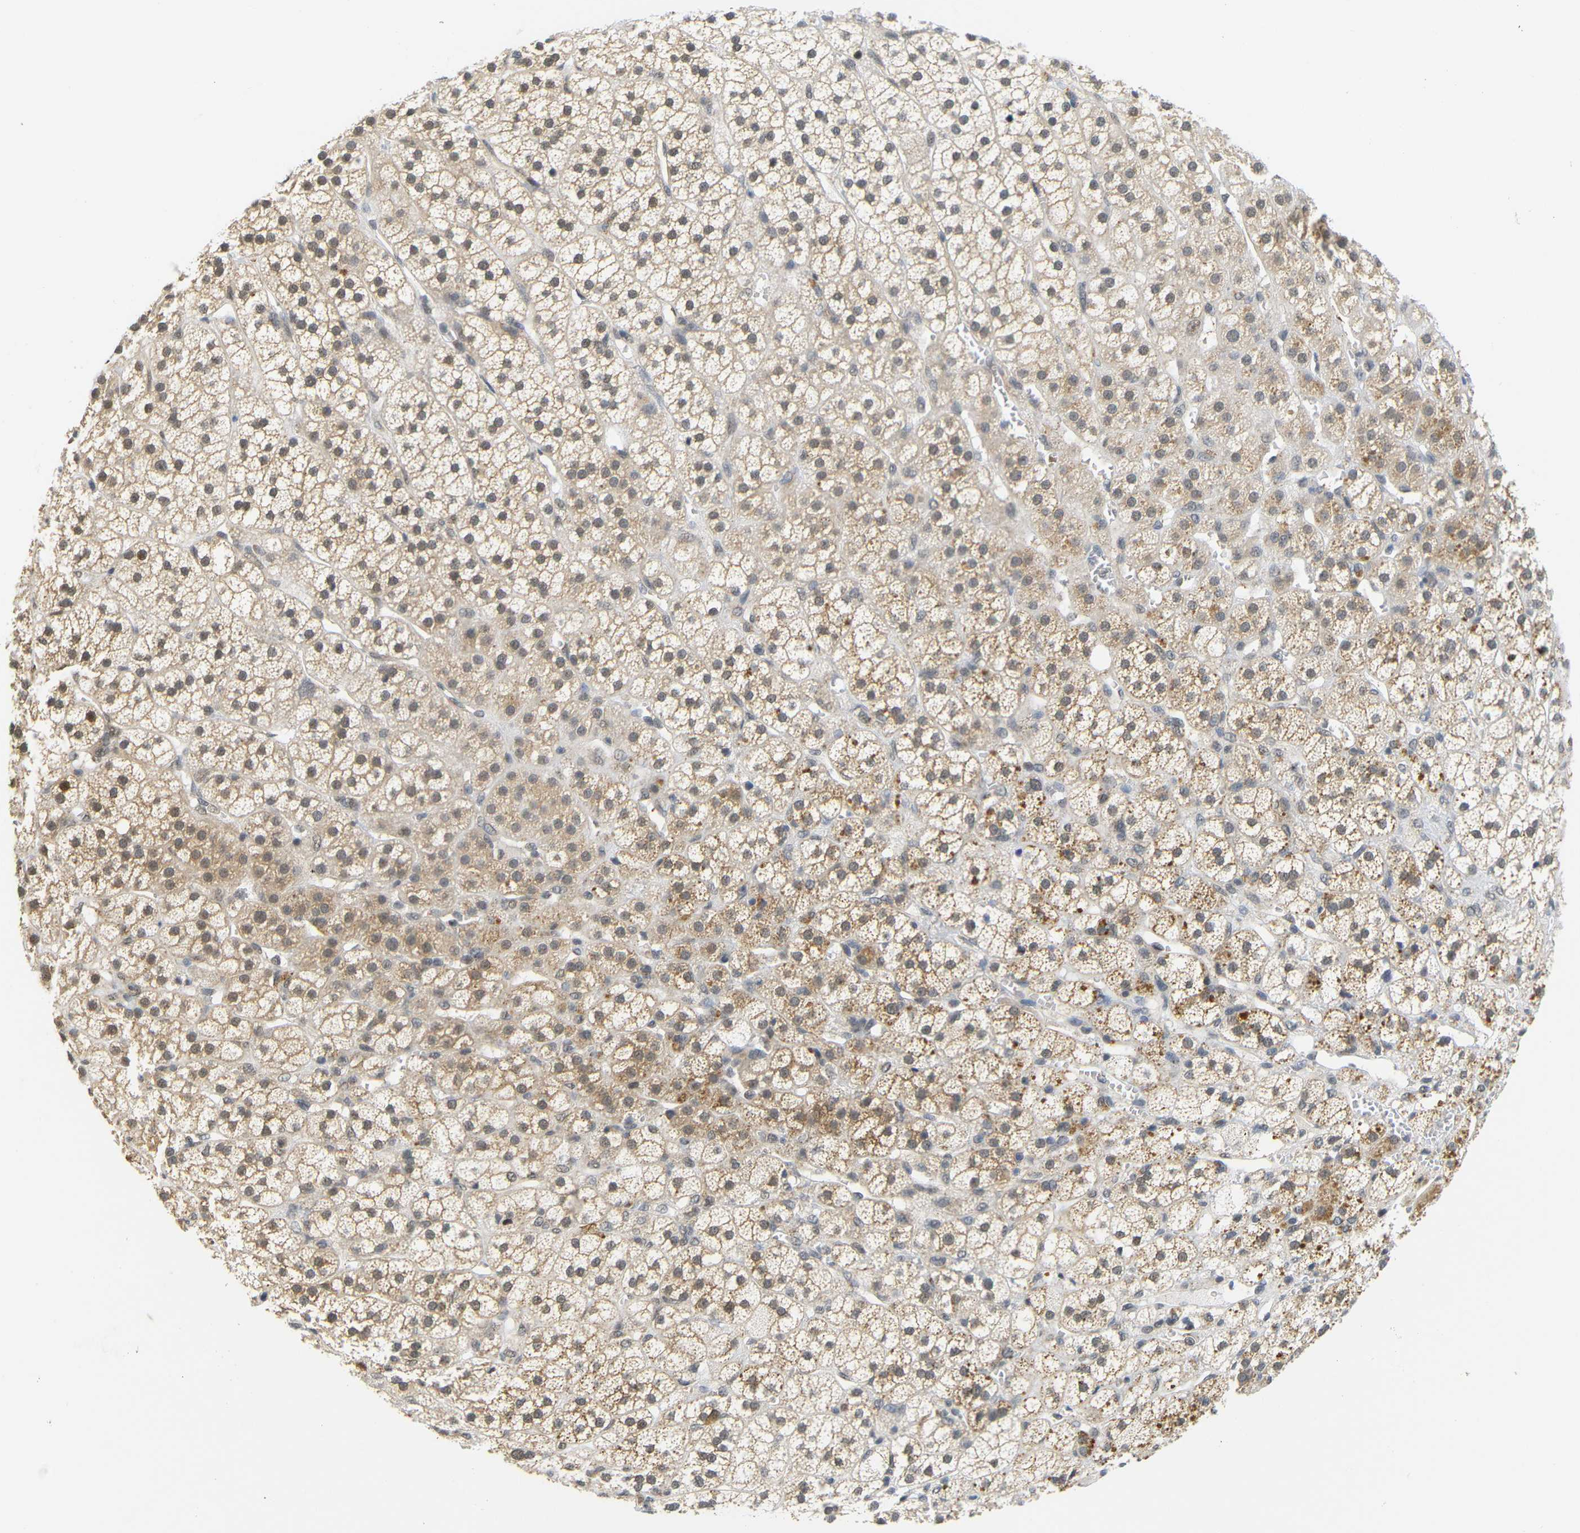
{"staining": {"intensity": "strong", "quantity": ">75%", "location": "cytoplasmic/membranous,nuclear"}, "tissue": "adrenal gland", "cell_type": "Glandular cells", "image_type": "normal", "snomed": [{"axis": "morphology", "description": "Normal tissue, NOS"}, {"axis": "topography", "description": "Adrenal gland"}], "caption": "IHC of benign adrenal gland reveals high levels of strong cytoplasmic/membranous,nuclear expression in approximately >75% of glandular cells.", "gene": "GJA5", "patient": {"sex": "male", "age": 56}}